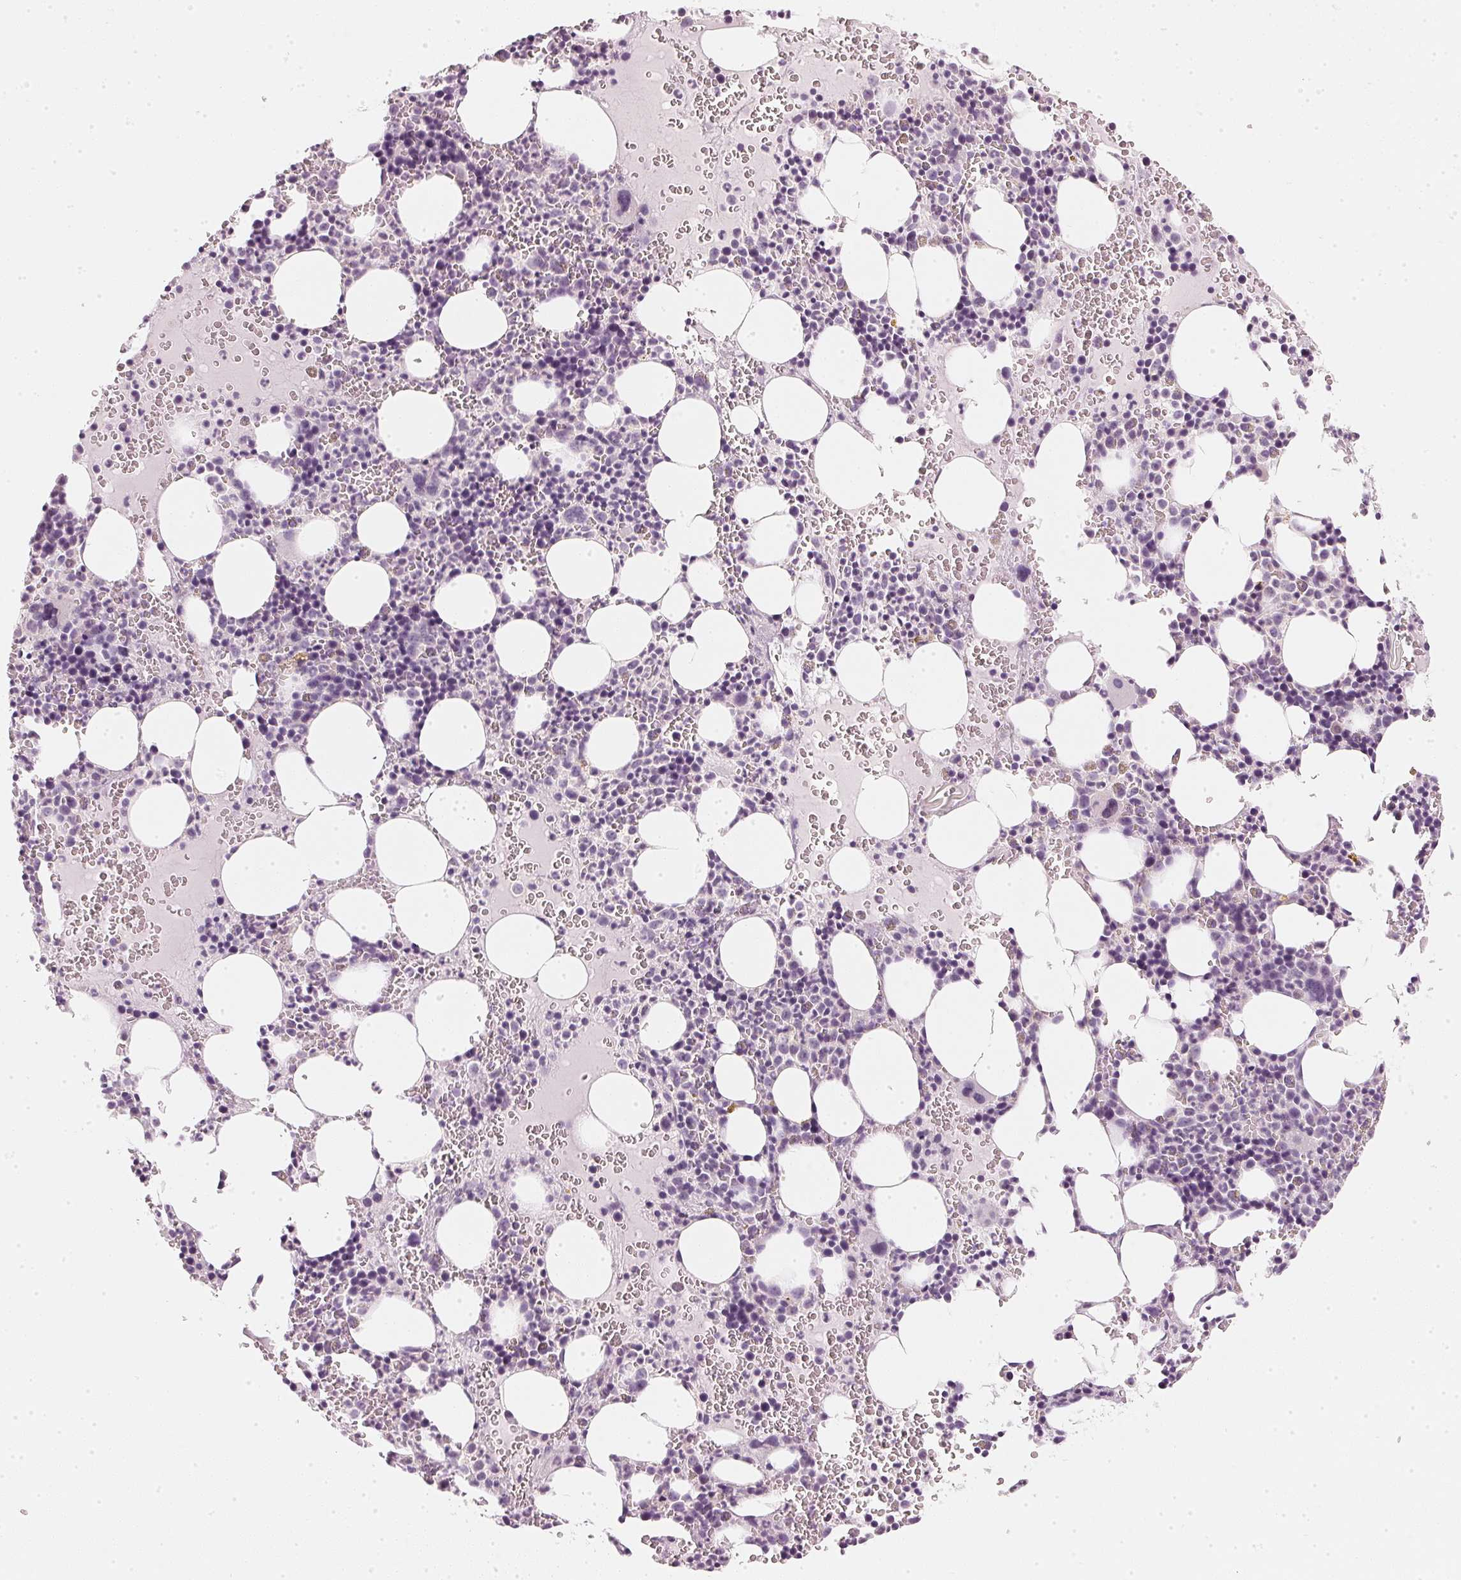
{"staining": {"intensity": "negative", "quantity": "none", "location": "none"}, "tissue": "bone marrow", "cell_type": "Hematopoietic cells", "image_type": "normal", "snomed": [{"axis": "morphology", "description": "Normal tissue, NOS"}, {"axis": "topography", "description": "Bone marrow"}], "caption": "High power microscopy histopathology image of an immunohistochemistry histopathology image of normal bone marrow, revealing no significant staining in hematopoietic cells.", "gene": "CHST4", "patient": {"sex": "male", "age": 63}}